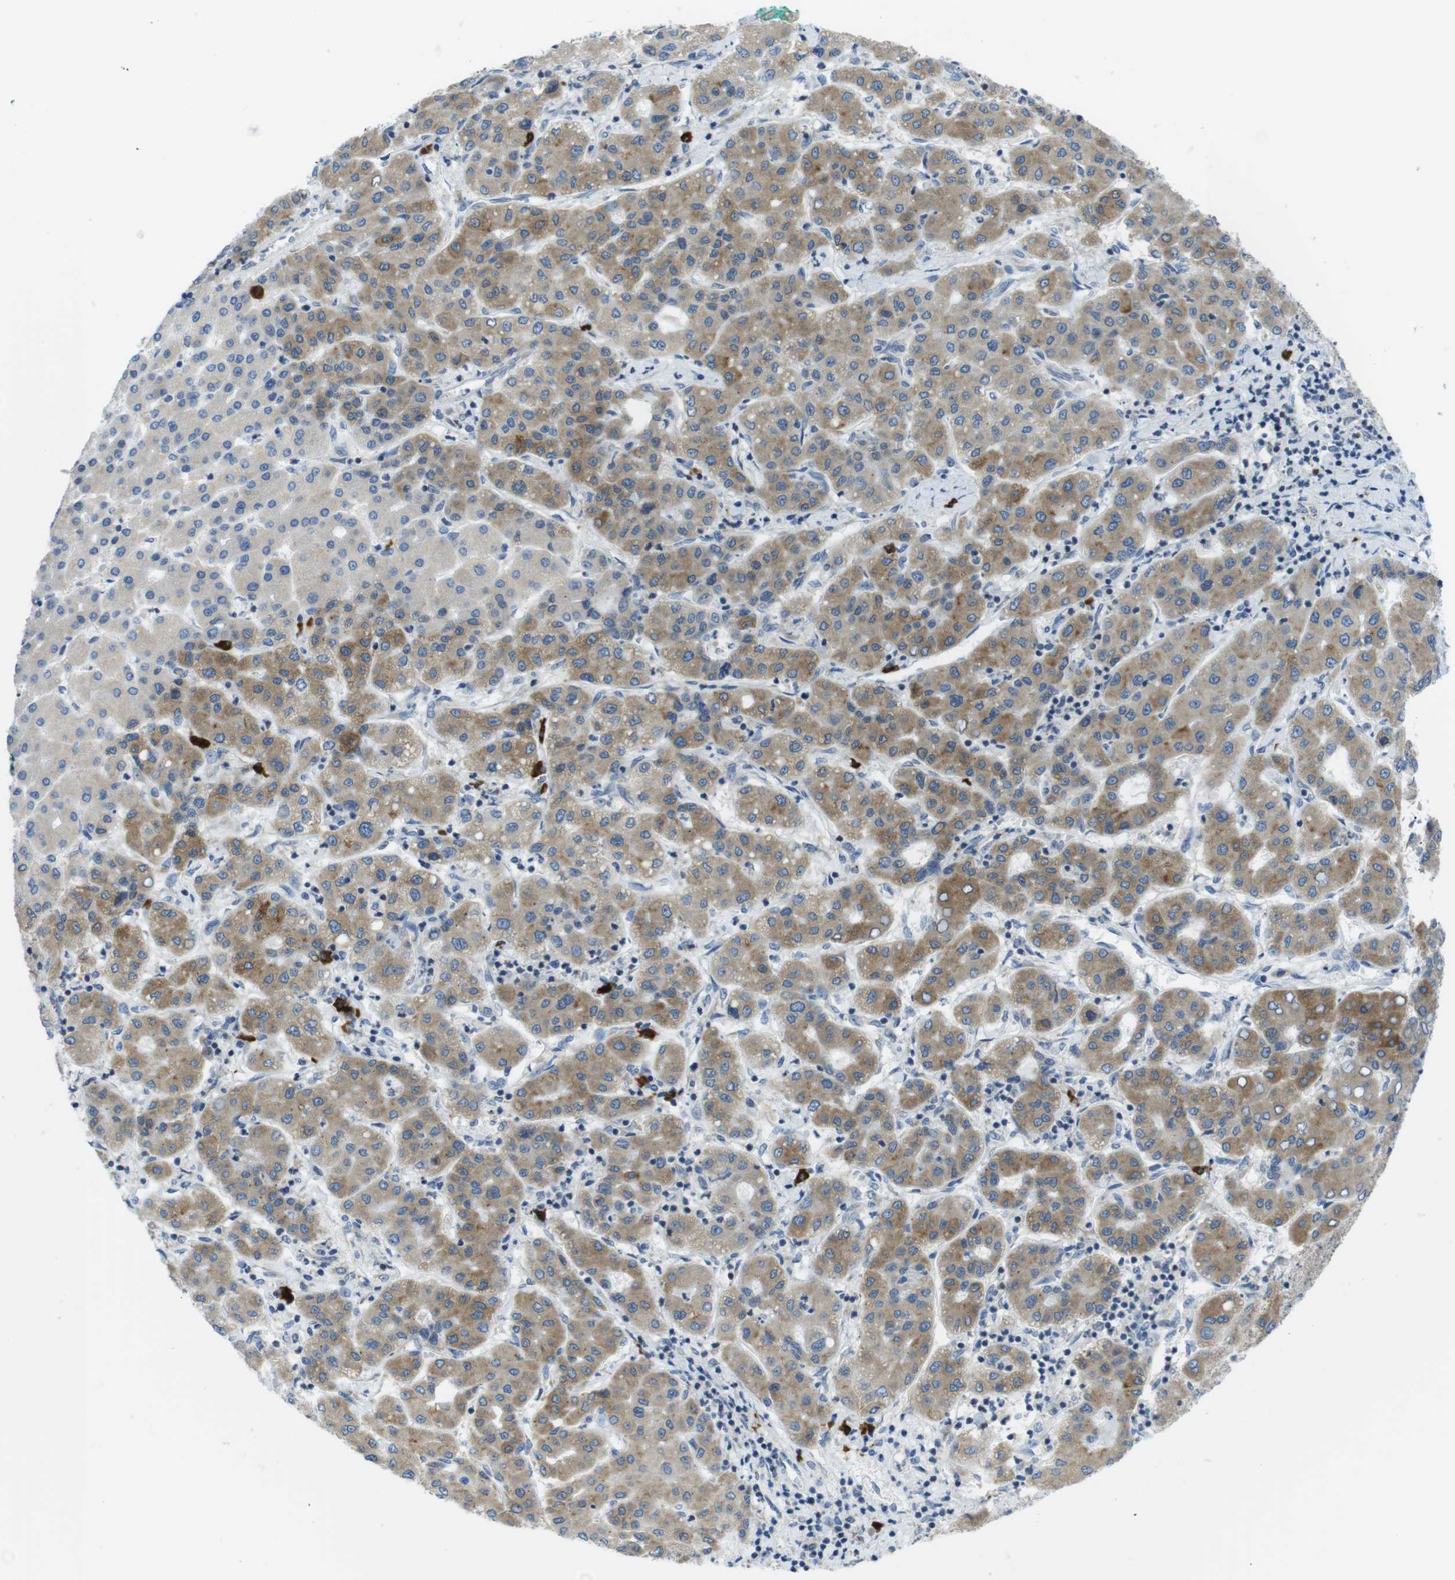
{"staining": {"intensity": "moderate", "quantity": ">75%", "location": "cytoplasmic/membranous"}, "tissue": "liver cancer", "cell_type": "Tumor cells", "image_type": "cancer", "snomed": [{"axis": "morphology", "description": "Carcinoma, Hepatocellular, NOS"}, {"axis": "topography", "description": "Liver"}], "caption": "IHC photomicrograph of human liver hepatocellular carcinoma stained for a protein (brown), which reveals medium levels of moderate cytoplasmic/membranous expression in about >75% of tumor cells.", "gene": "CLPTM1L", "patient": {"sex": "male", "age": 65}}